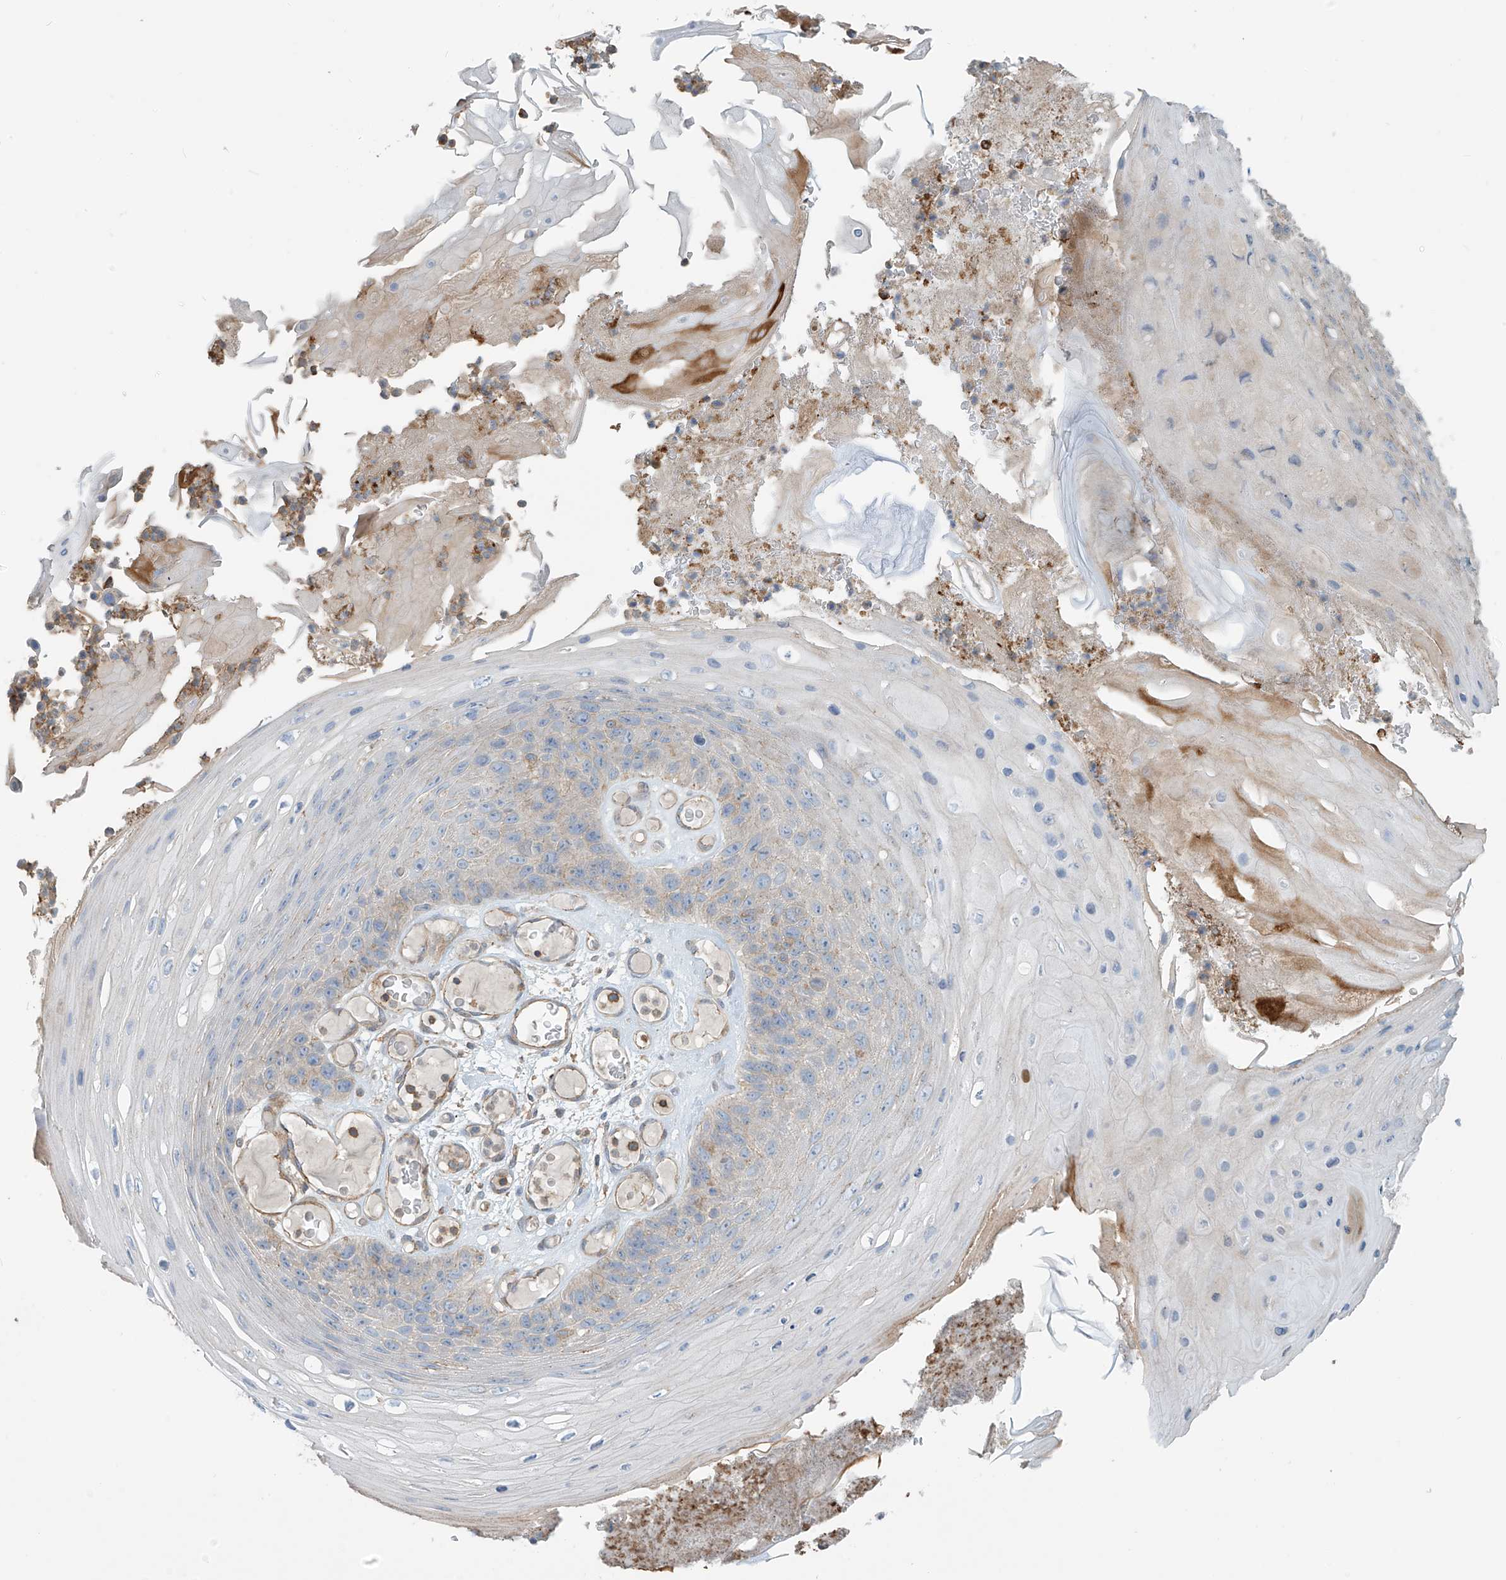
{"staining": {"intensity": "weak", "quantity": "<25%", "location": "cytoplasmic/membranous"}, "tissue": "skin cancer", "cell_type": "Tumor cells", "image_type": "cancer", "snomed": [{"axis": "morphology", "description": "Squamous cell carcinoma, NOS"}, {"axis": "topography", "description": "Skin"}], "caption": "Immunohistochemistry of human squamous cell carcinoma (skin) demonstrates no staining in tumor cells.", "gene": "SLC9A2", "patient": {"sex": "female", "age": 88}}